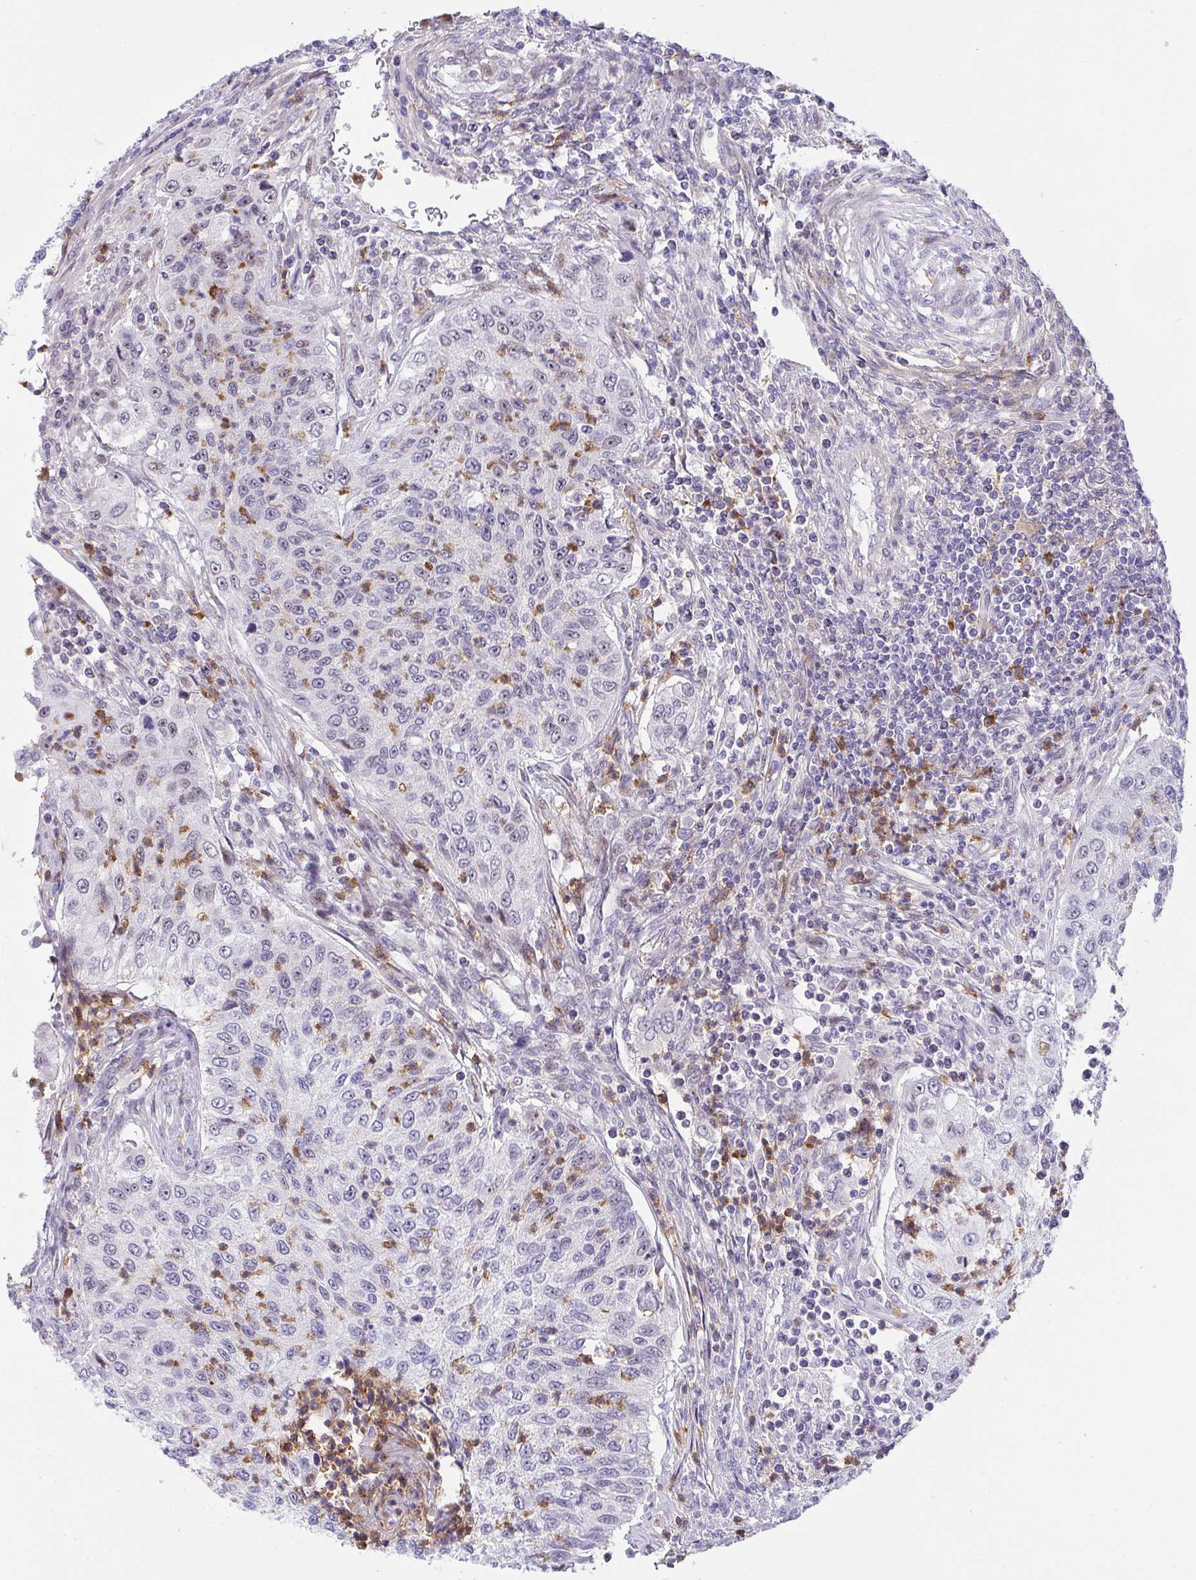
{"staining": {"intensity": "negative", "quantity": "none", "location": "none"}, "tissue": "urothelial cancer", "cell_type": "Tumor cells", "image_type": "cancer", "snomed": [{"axis": "morphology", "description": "Urothelial carcinoma, High grade"}, {"axis": "topography", "description": "Urinary bladder"}], "caption": "Tumor cells are negative for protein expression in human urothelial cancer.", "gene": "ZNF554", "patient": {"sex": "female", "age": 60}}